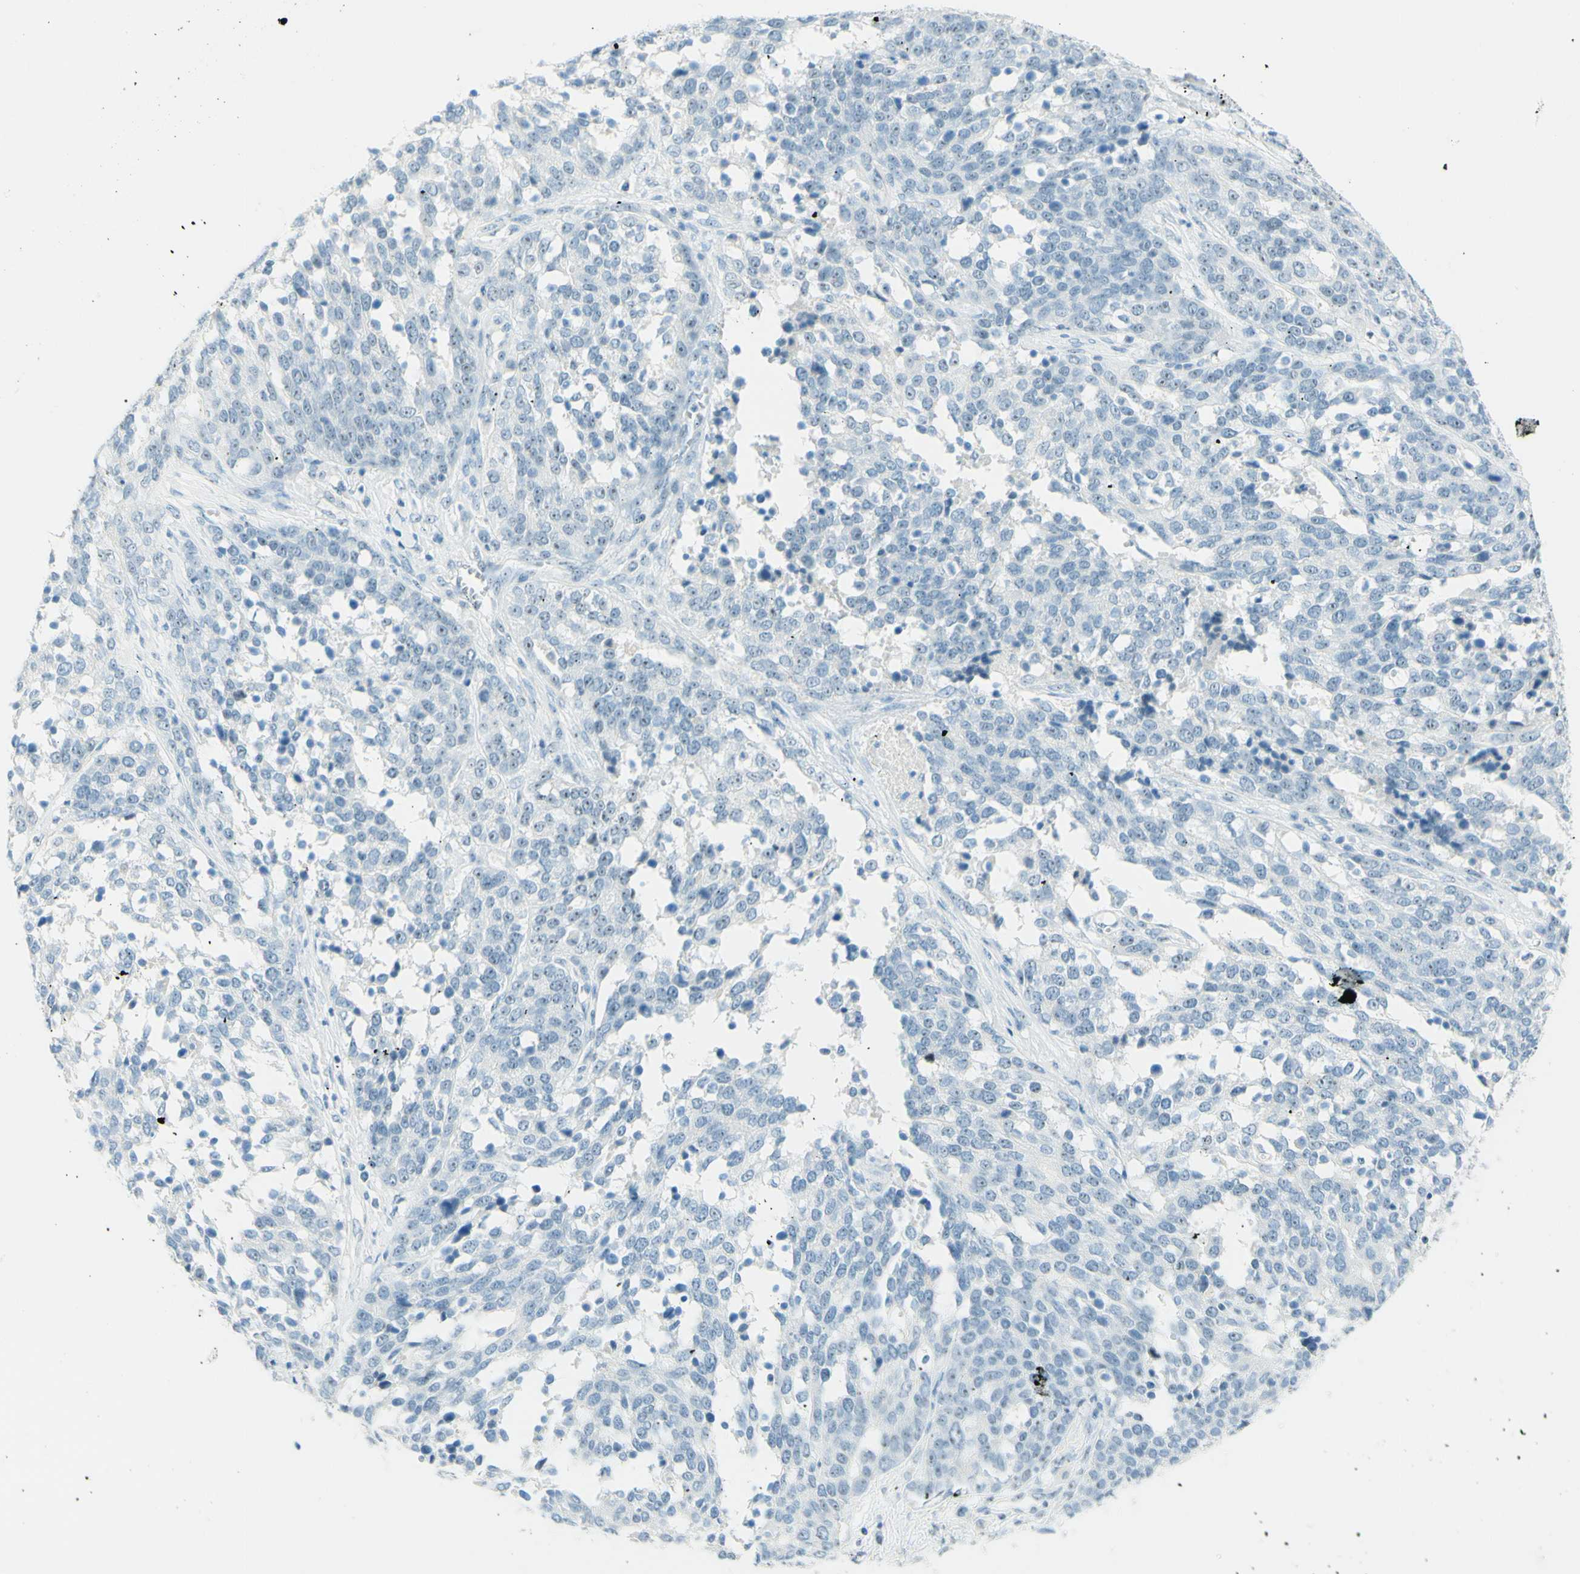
{"staining": {"intensity": "weak", "quantity": "<25%", "location": "nuclear"}, "tissue": "ovarian cancer", "cell_type": "Tumor cells", "image_type": "cancer", "snomed": [{"axis": "morphology", "description": "Cystadenocarcinoma, serous, NOS"}, {"axis": "topography", "description": "Ovary"}], "caption": "IHC histopathology image of neoplastic tissue: serous cystadenocarcinoma (ovarian) stained with DAB (3,3'-diaminobenzidine) demonstrates no significant protein expression in tumor cells.", "gene": "FMR1NB", "patient": {"sex": "female", "age": 44}}